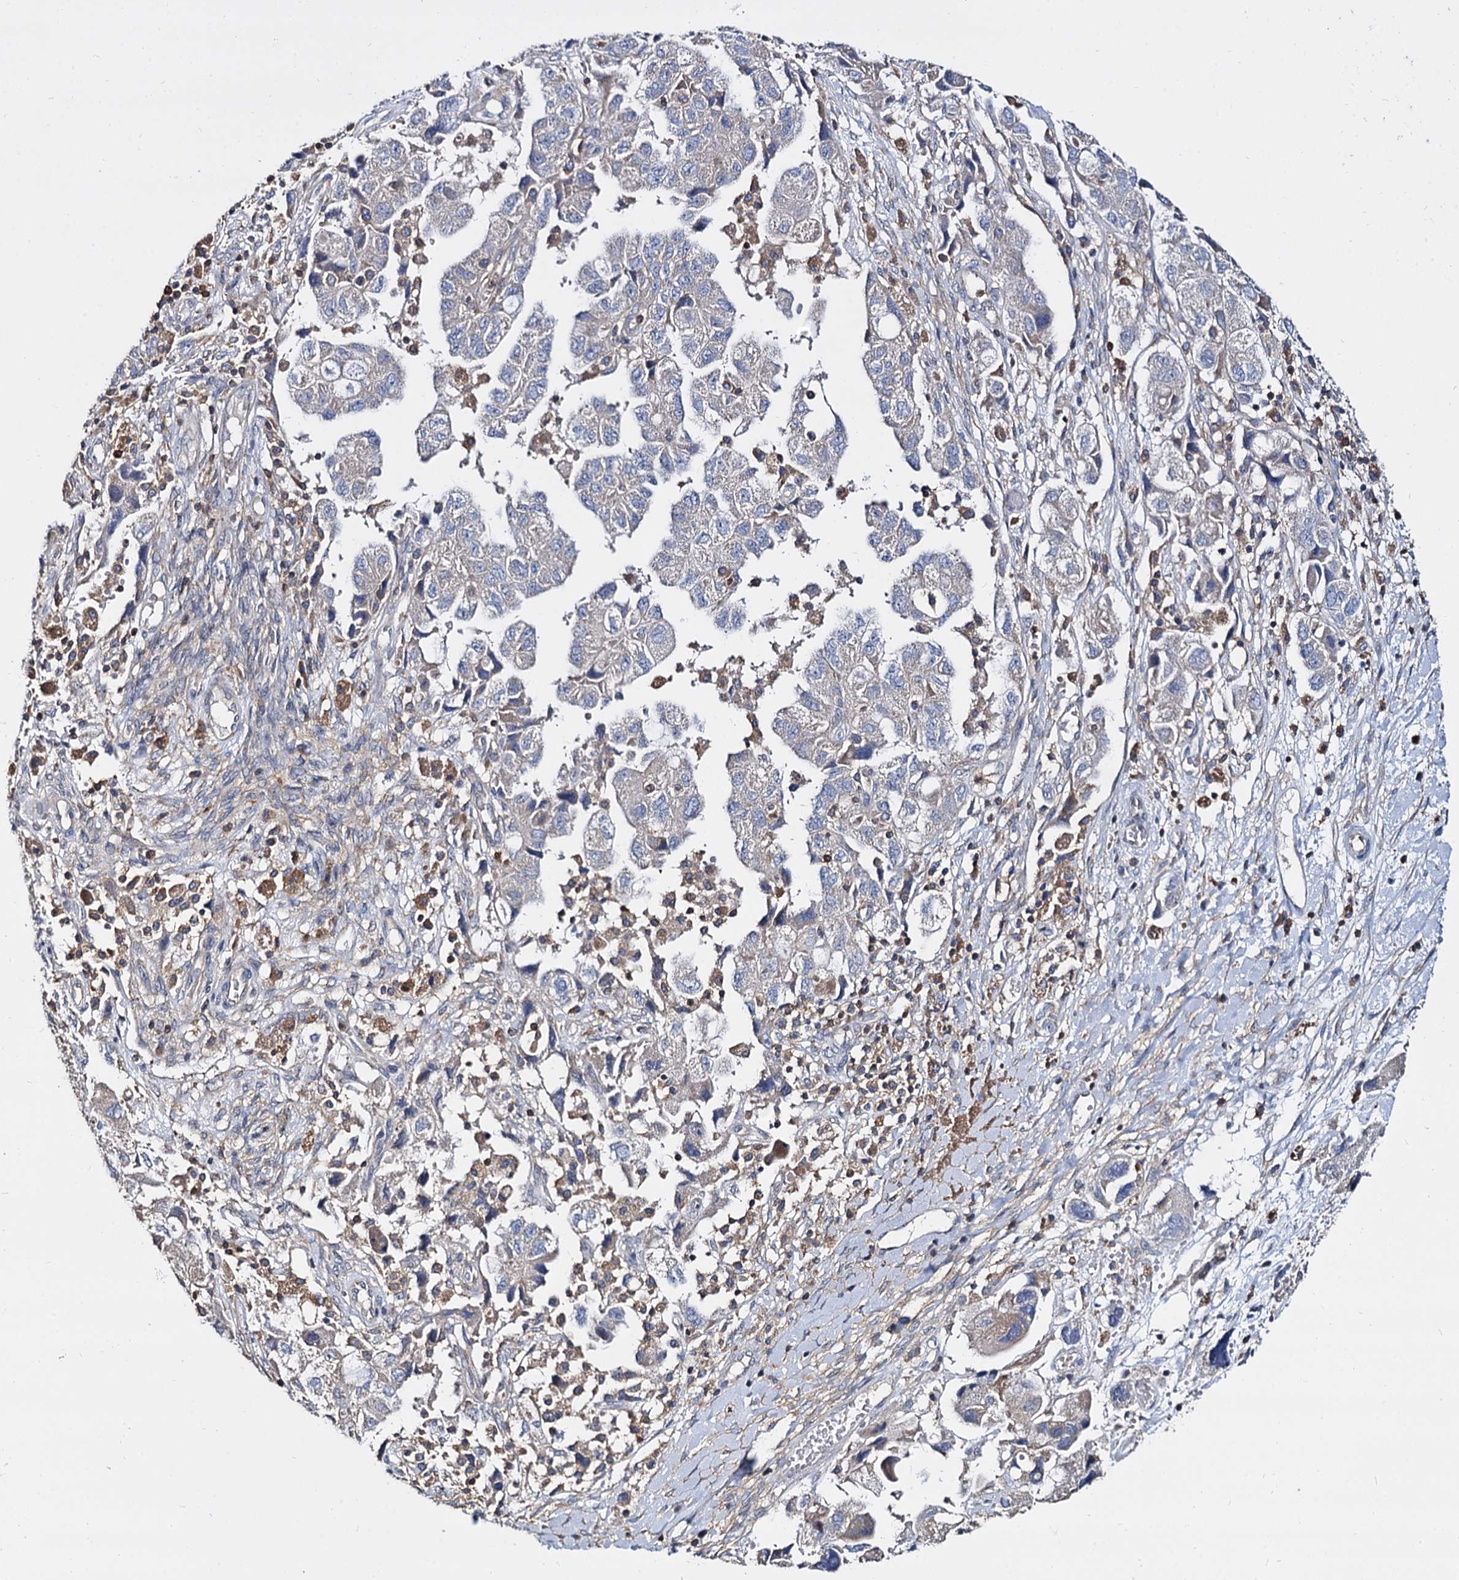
{"staining": {"intensity": "negative", "quantity": "none", "location": "none"}, "tissue": "ovarian cancer", "cell_type": "Tumor cells", "image_type": "cancer", "snomed": [{"axis": "morphology", "description": "Carcinoma, NOS"}, {"axis": "morphology", "description": "Cystadenocarcinoma, serous, NOS"}, {"axis": "topography", "description": "Ovary"}], "caption": "Ovarian carcinoma stained for a protein using IHC reveals no staining tumor cells.", "gene": "ANKRD13A", "patient": {"sex": "female", "age": 69}}